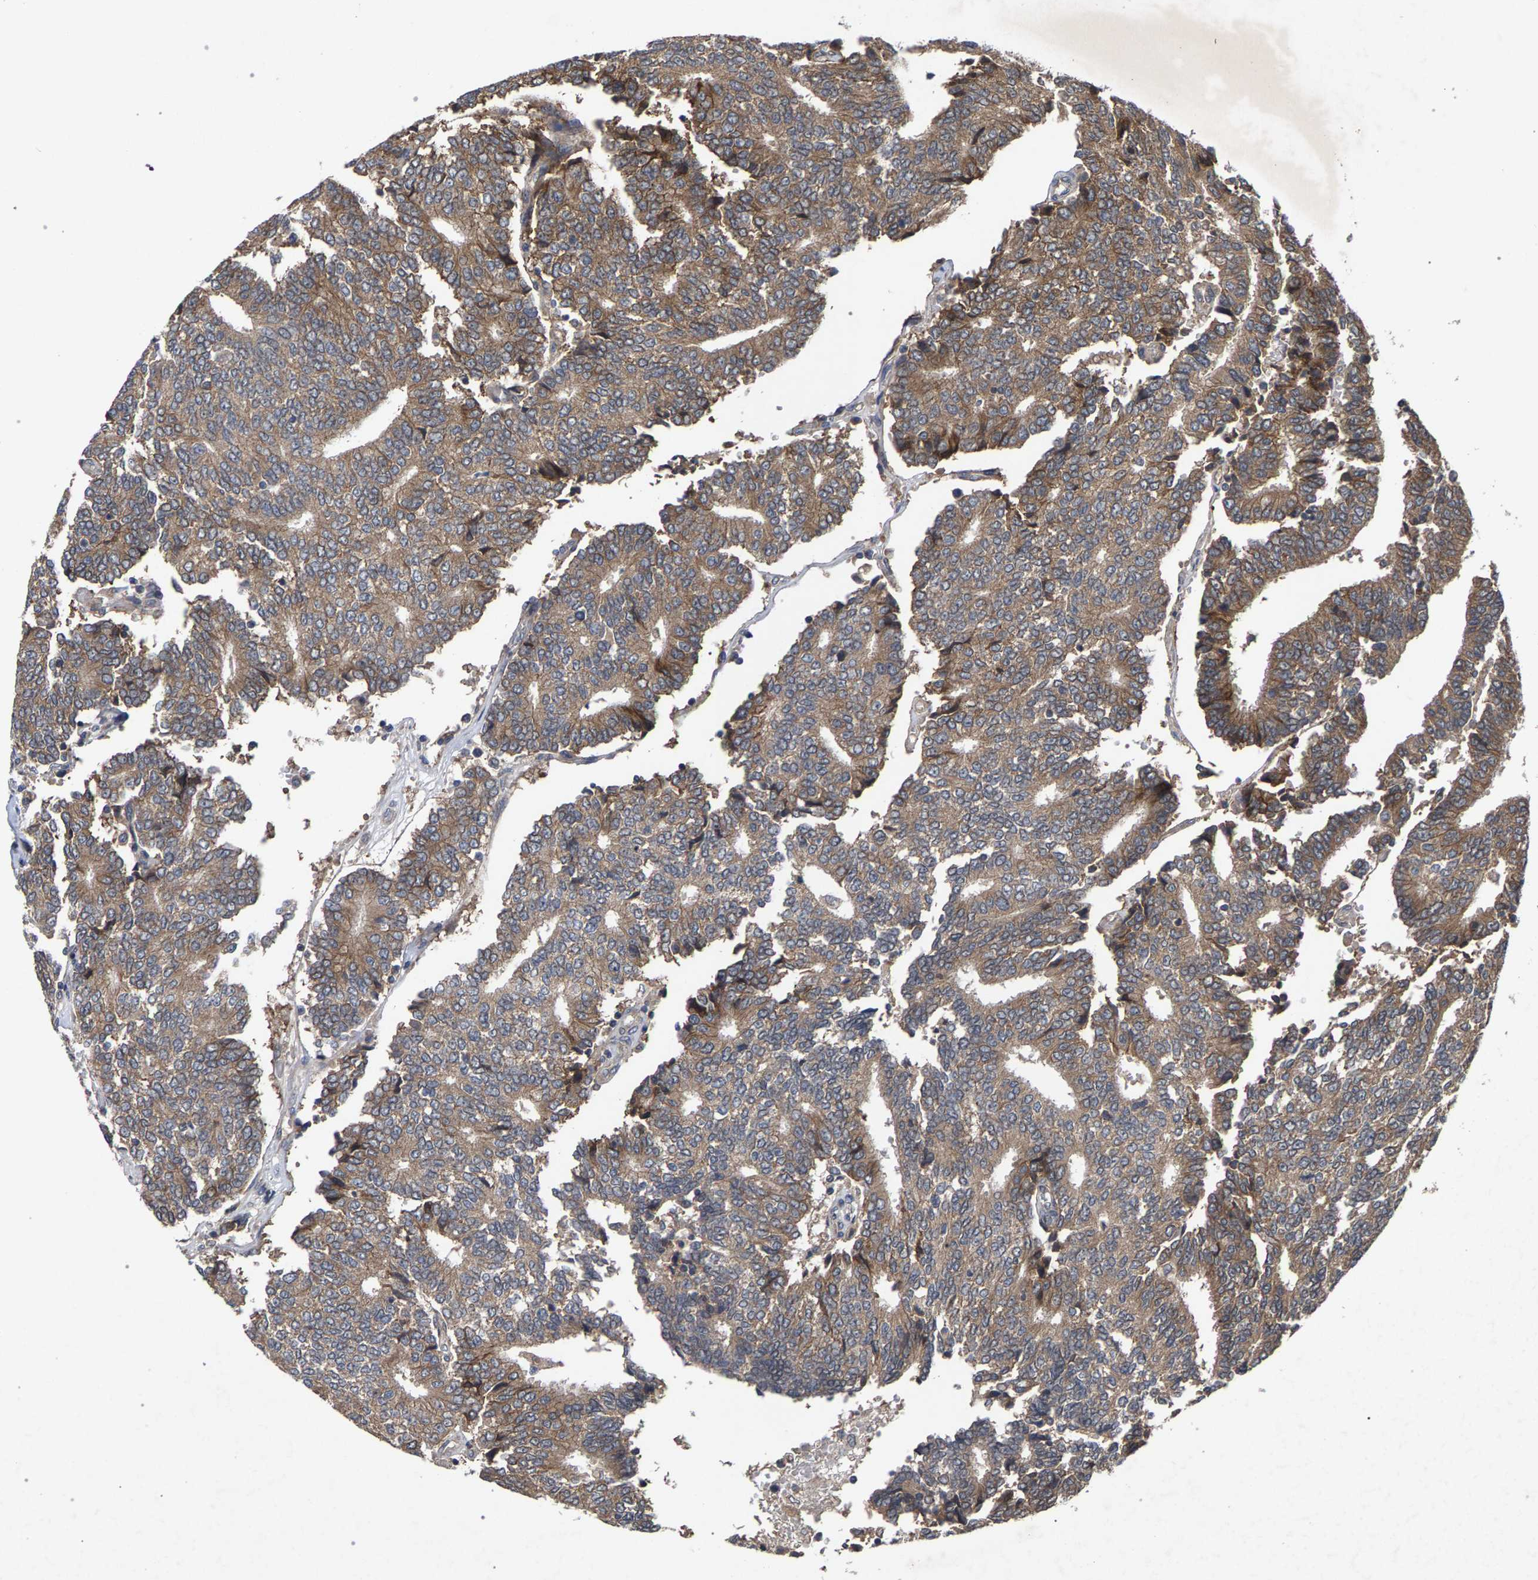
{"staining": {"intensity": "weak", "quantity": ">75%", "location": "cytoplasmic/membranous"}, "tissue": "prostate cancer", "cell_type": "Tumor cells", "image_type": "cancer", "snomed": [{"axis": "morphology", "description": "Adenocarcinoma, High grade"}, {"axis": "topography", "description": "Prostate"}], "caption": "Protein staining of prostate cancer (adenocarcinoma (high-grade)) tissue exhibits weak cytoplasmic/membranous expression in about >75% of tumor cells.", "gene": "SLC4A4", "patient": {"sex": "male", "age": 55}}